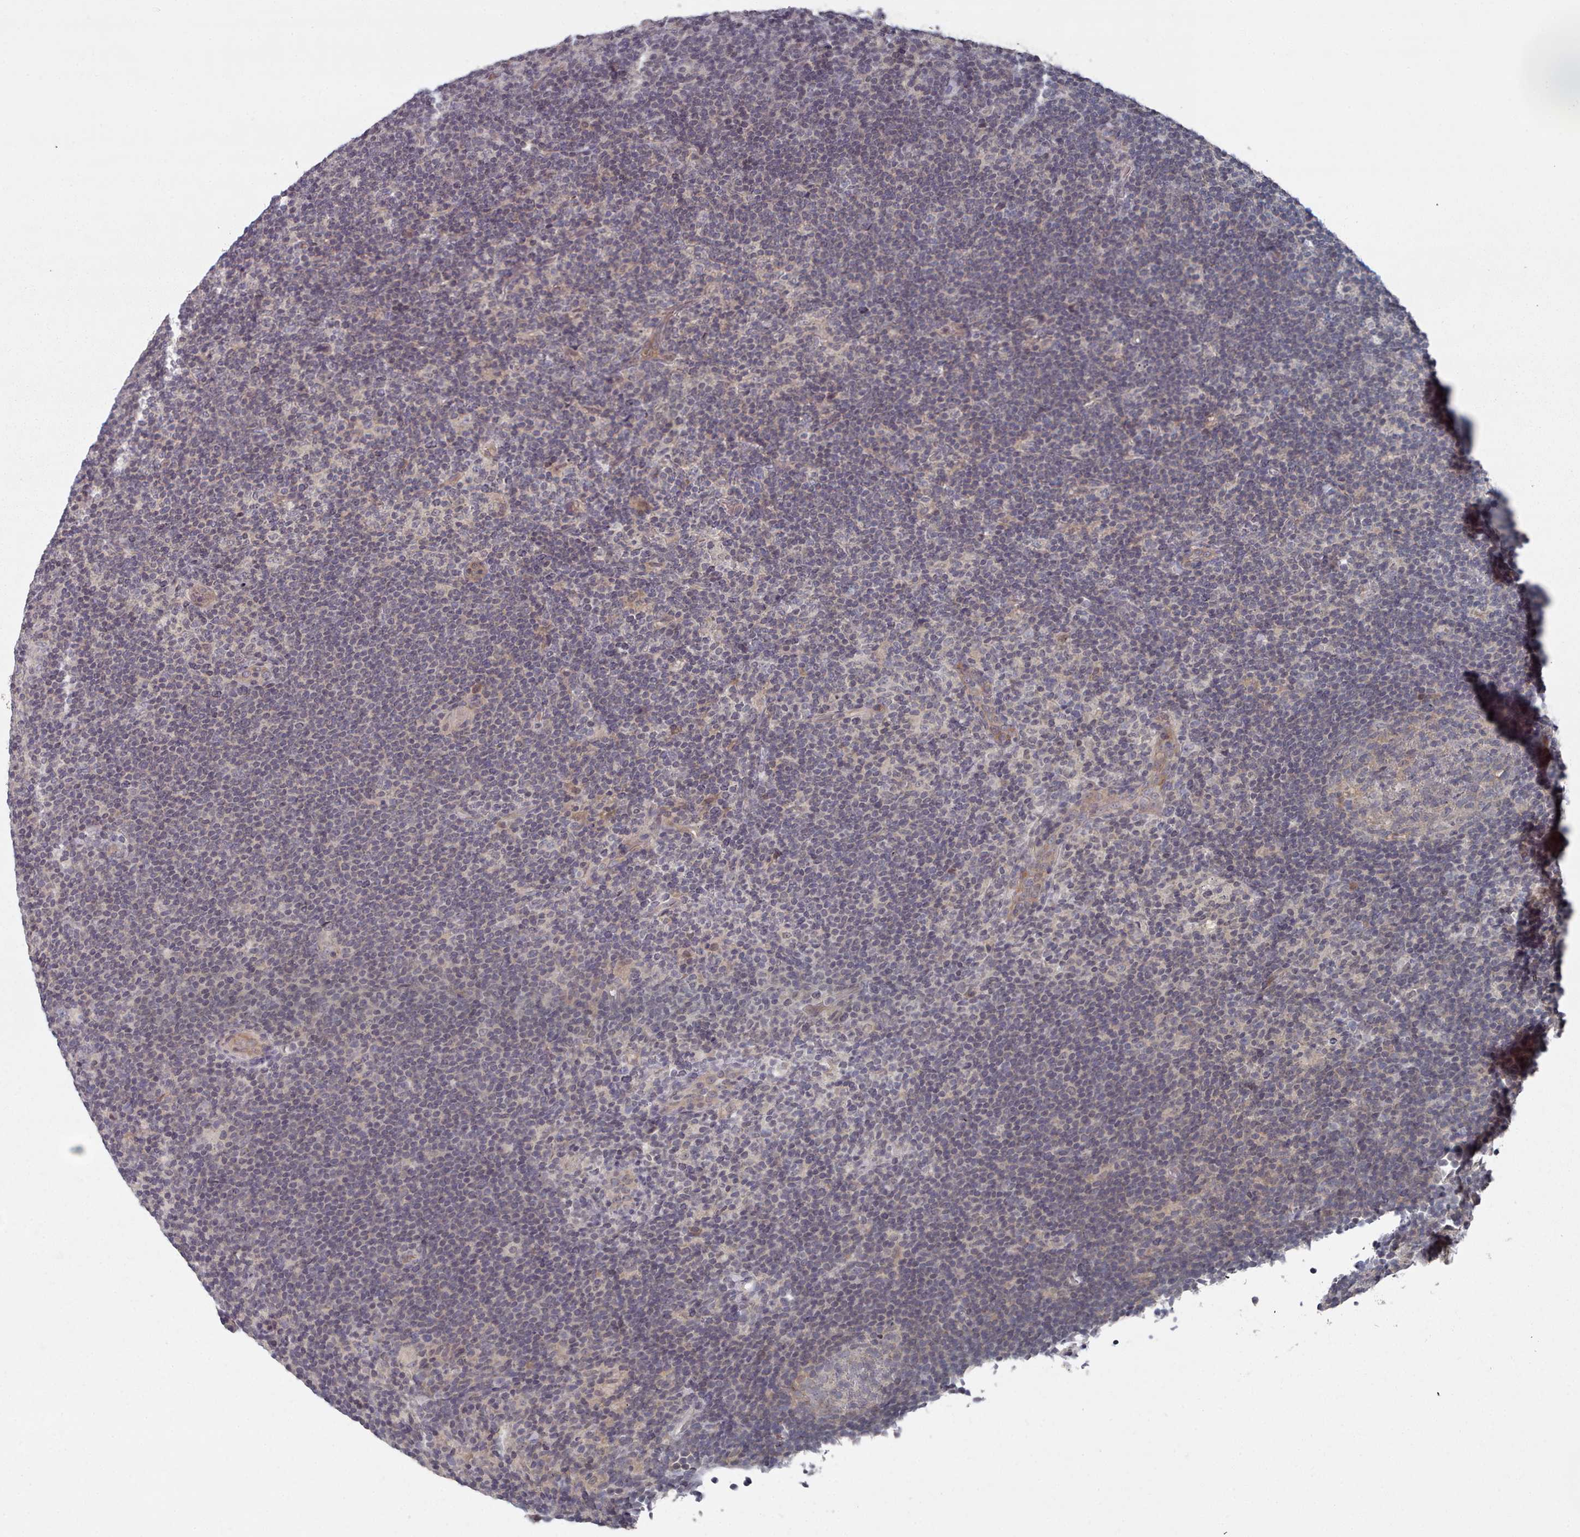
{"staining": {"intensity": "negative", "quantity": "none", "location": "none"}, "tissue": "lymphoma", "cell_type": "Tumor cells", "image_type": "cancer", "snomed": [{"axis": "morphology", "description": "Hodgkin's disease, NOS"}, {"axis": "topography", "description": "Lymph node"}], "caption": "Immunohistochemistry (IHC) photomicrograph of neoplastic tissue: Hodgkin's disease stained with DAB reveals no significant protein expression in tumor cells.", "gene": "HYAL3", "patient": {"sex": "female", "age": 57}}